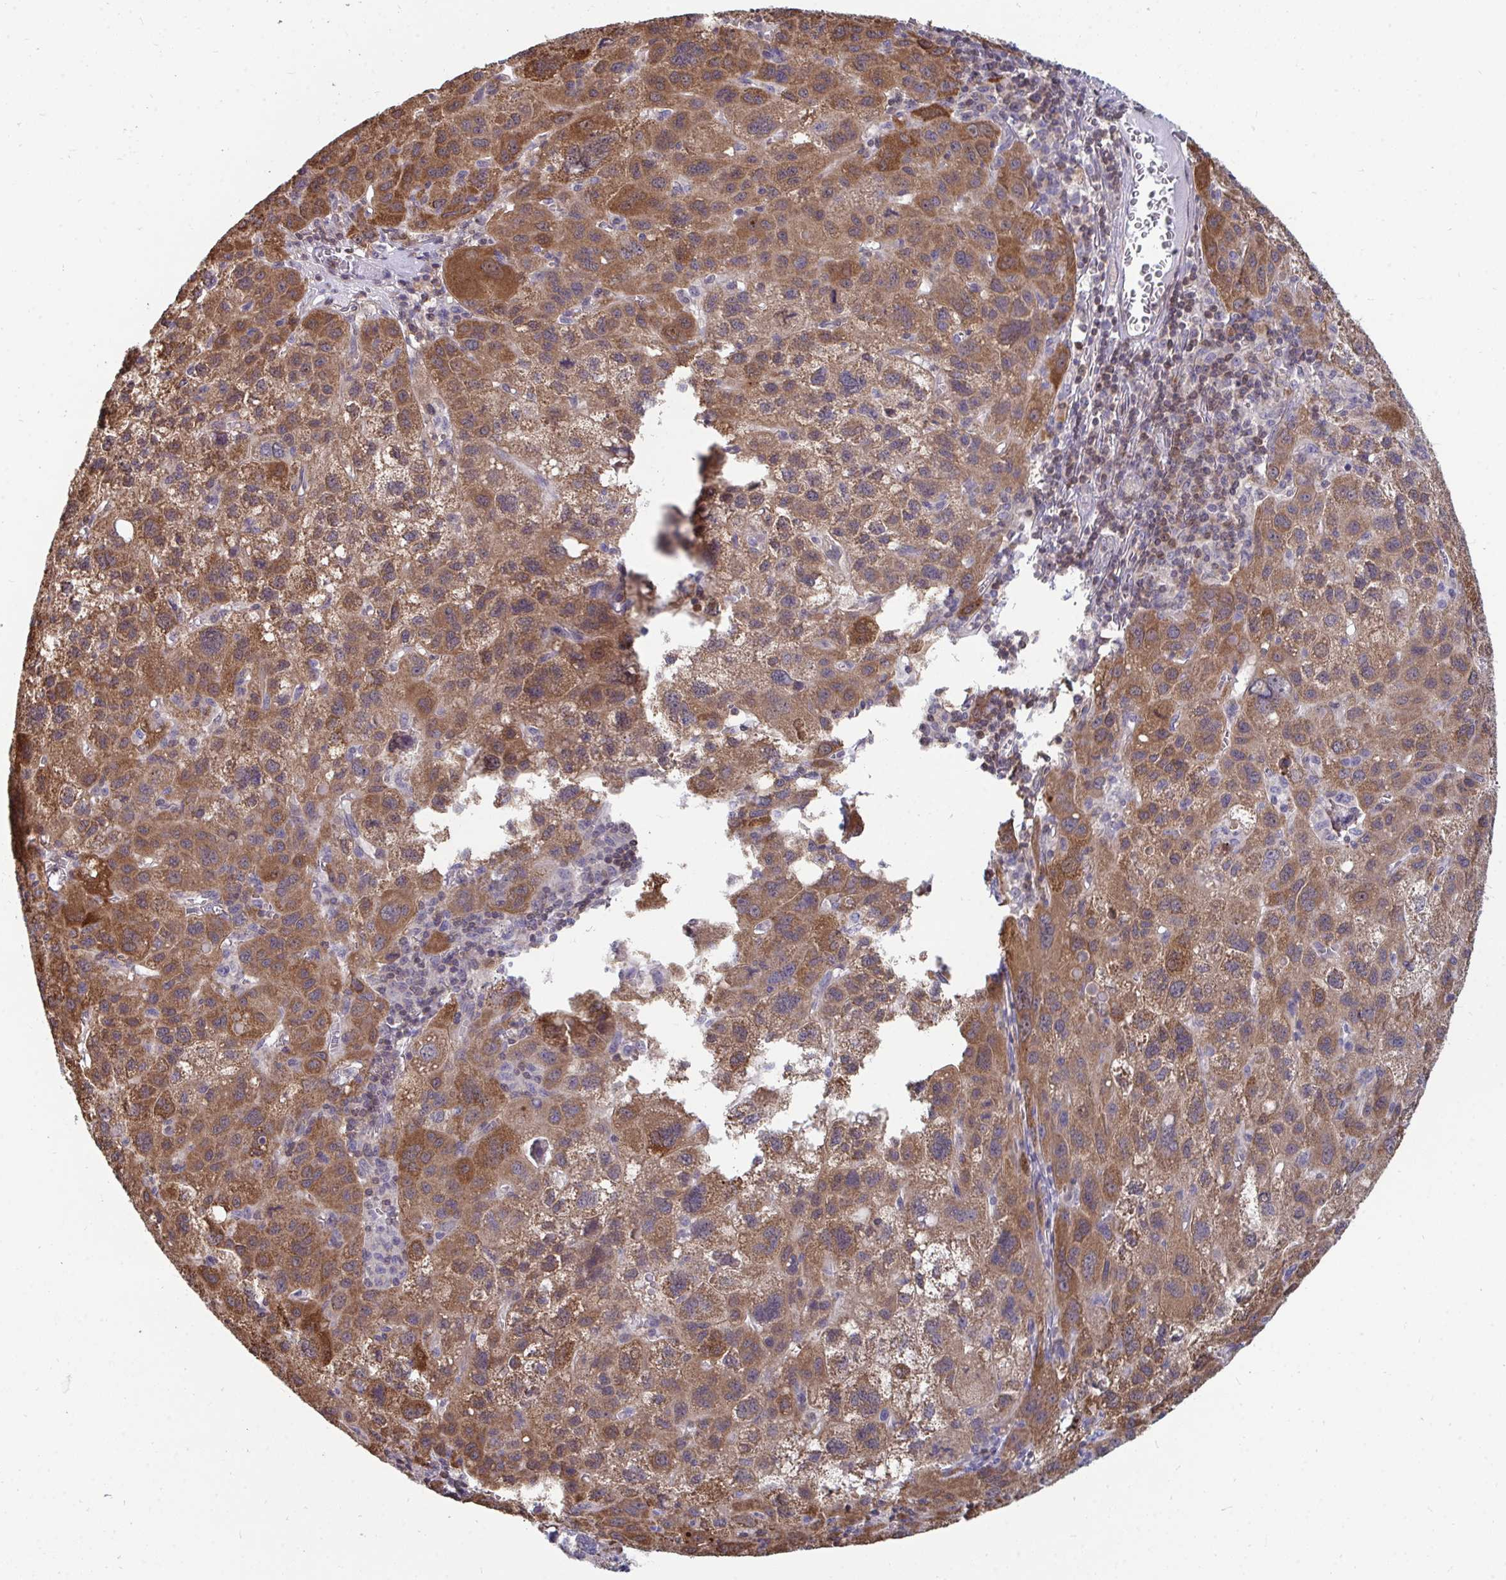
{"staining": {"intensity": "moderate", "quantity": ">75%", "location": "cytoplasmic/membranous"}, "tissue": "liver cancer", "cell_type": "Tumor cells", "image_type": "cancer", "snomed": [{"axis": "morphology", "description": "Carcinoma, Hepatocellular, NOS"}, {"axis": "topography", "description": "Liver"}], "caption": "Liver cancer tissue shows moderate cytoplasmic/membranous expression in approximately >75% of tumor cells, visualized by immunohistochemistry.", "gene": "DNAJA2", "patient": {"sex": "female", "age": 77}}